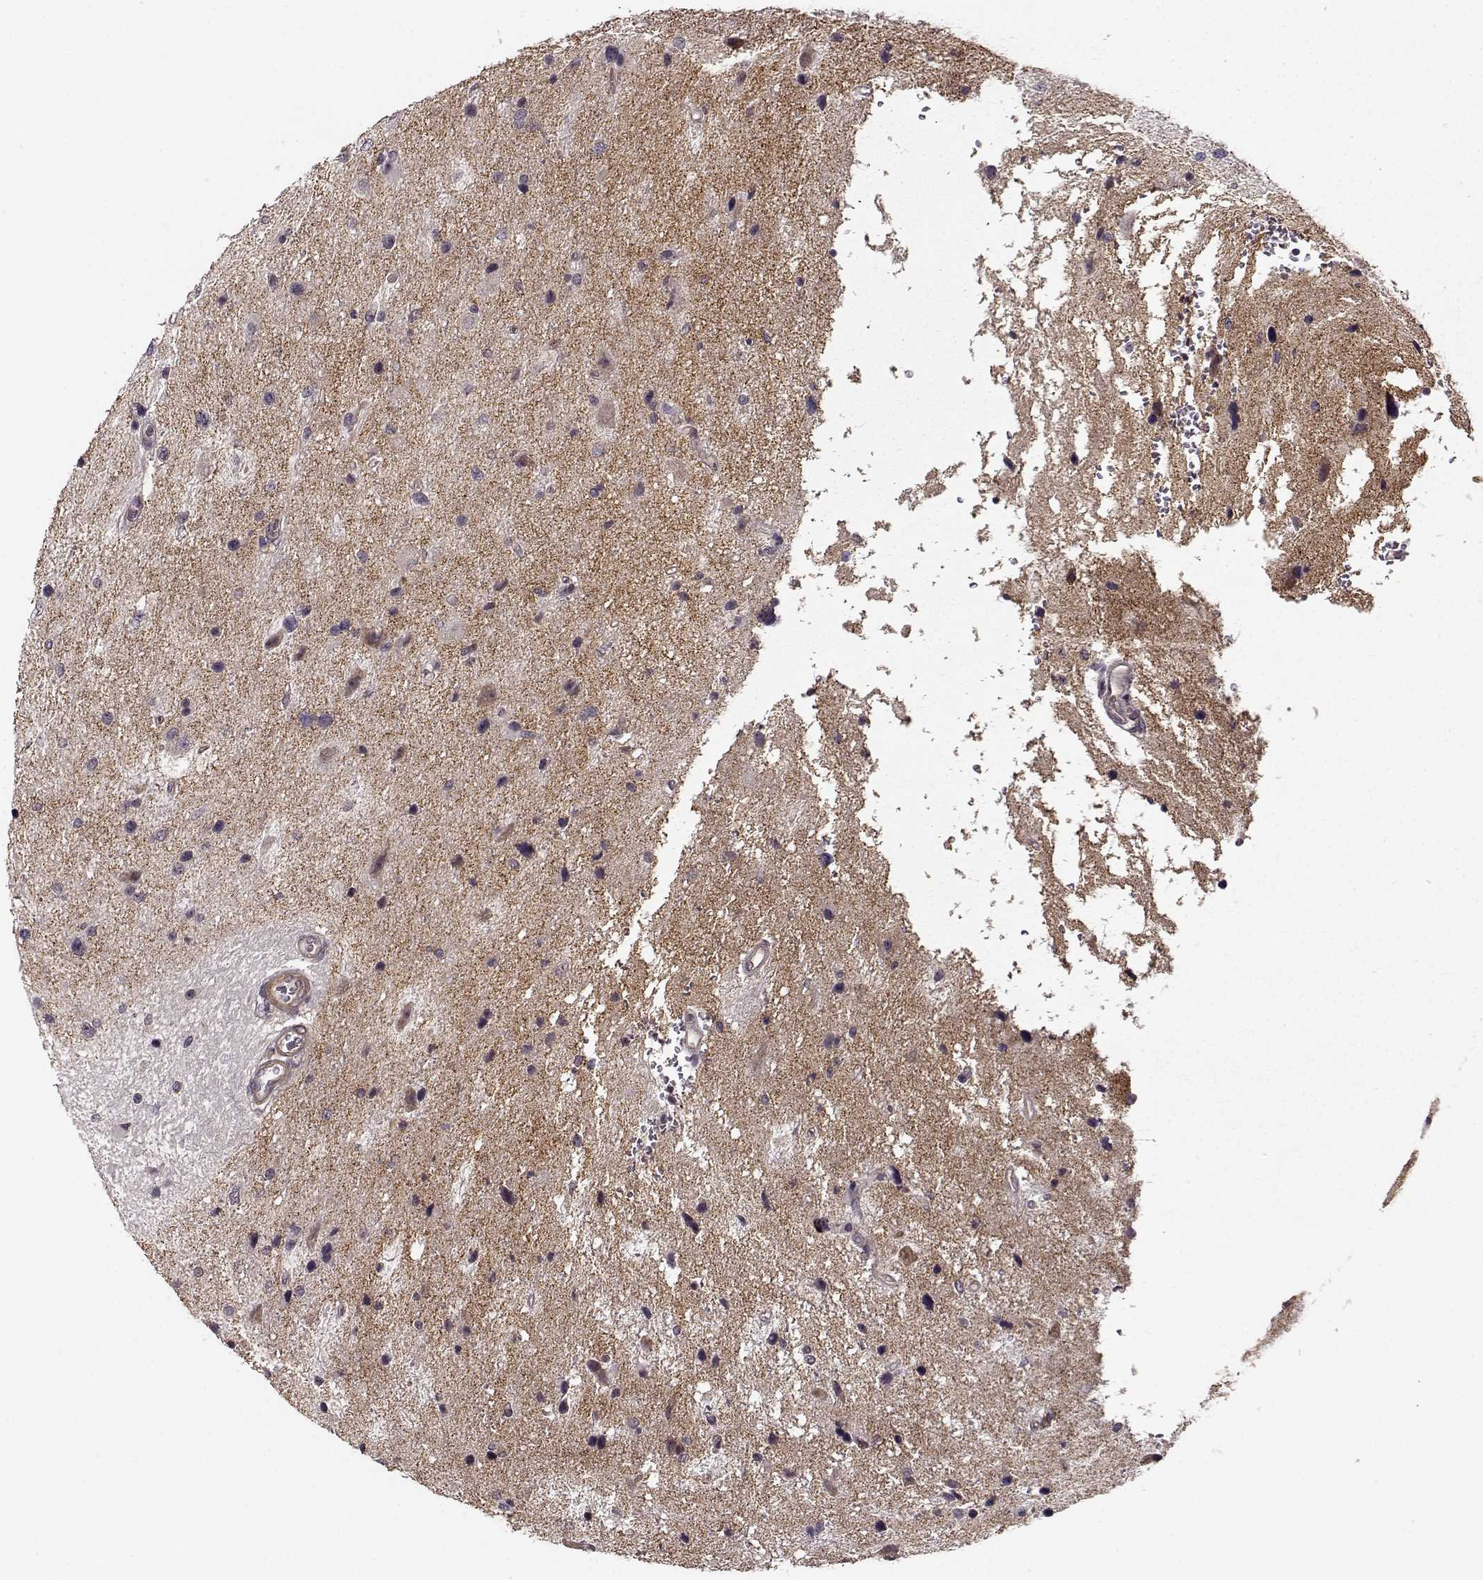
{"staining": {"intensity": "negative", "quantity": "none", "location": "none"}, "tissue": "glioma", "cell_type": "Tumor cells", "image_type": "cancer", "snomed": [{"axis": "morphology", "description": "Glioma, malignant, Low grade"}, {"axis": "topography", "description": "Brain"}], "caption": "This is an IHC photomicrograph of low-grade glioma (malignant). There is no expression in tumor cells.", "gene": "SLAIN2", "patient": {"sex": "female", "age": 32}}